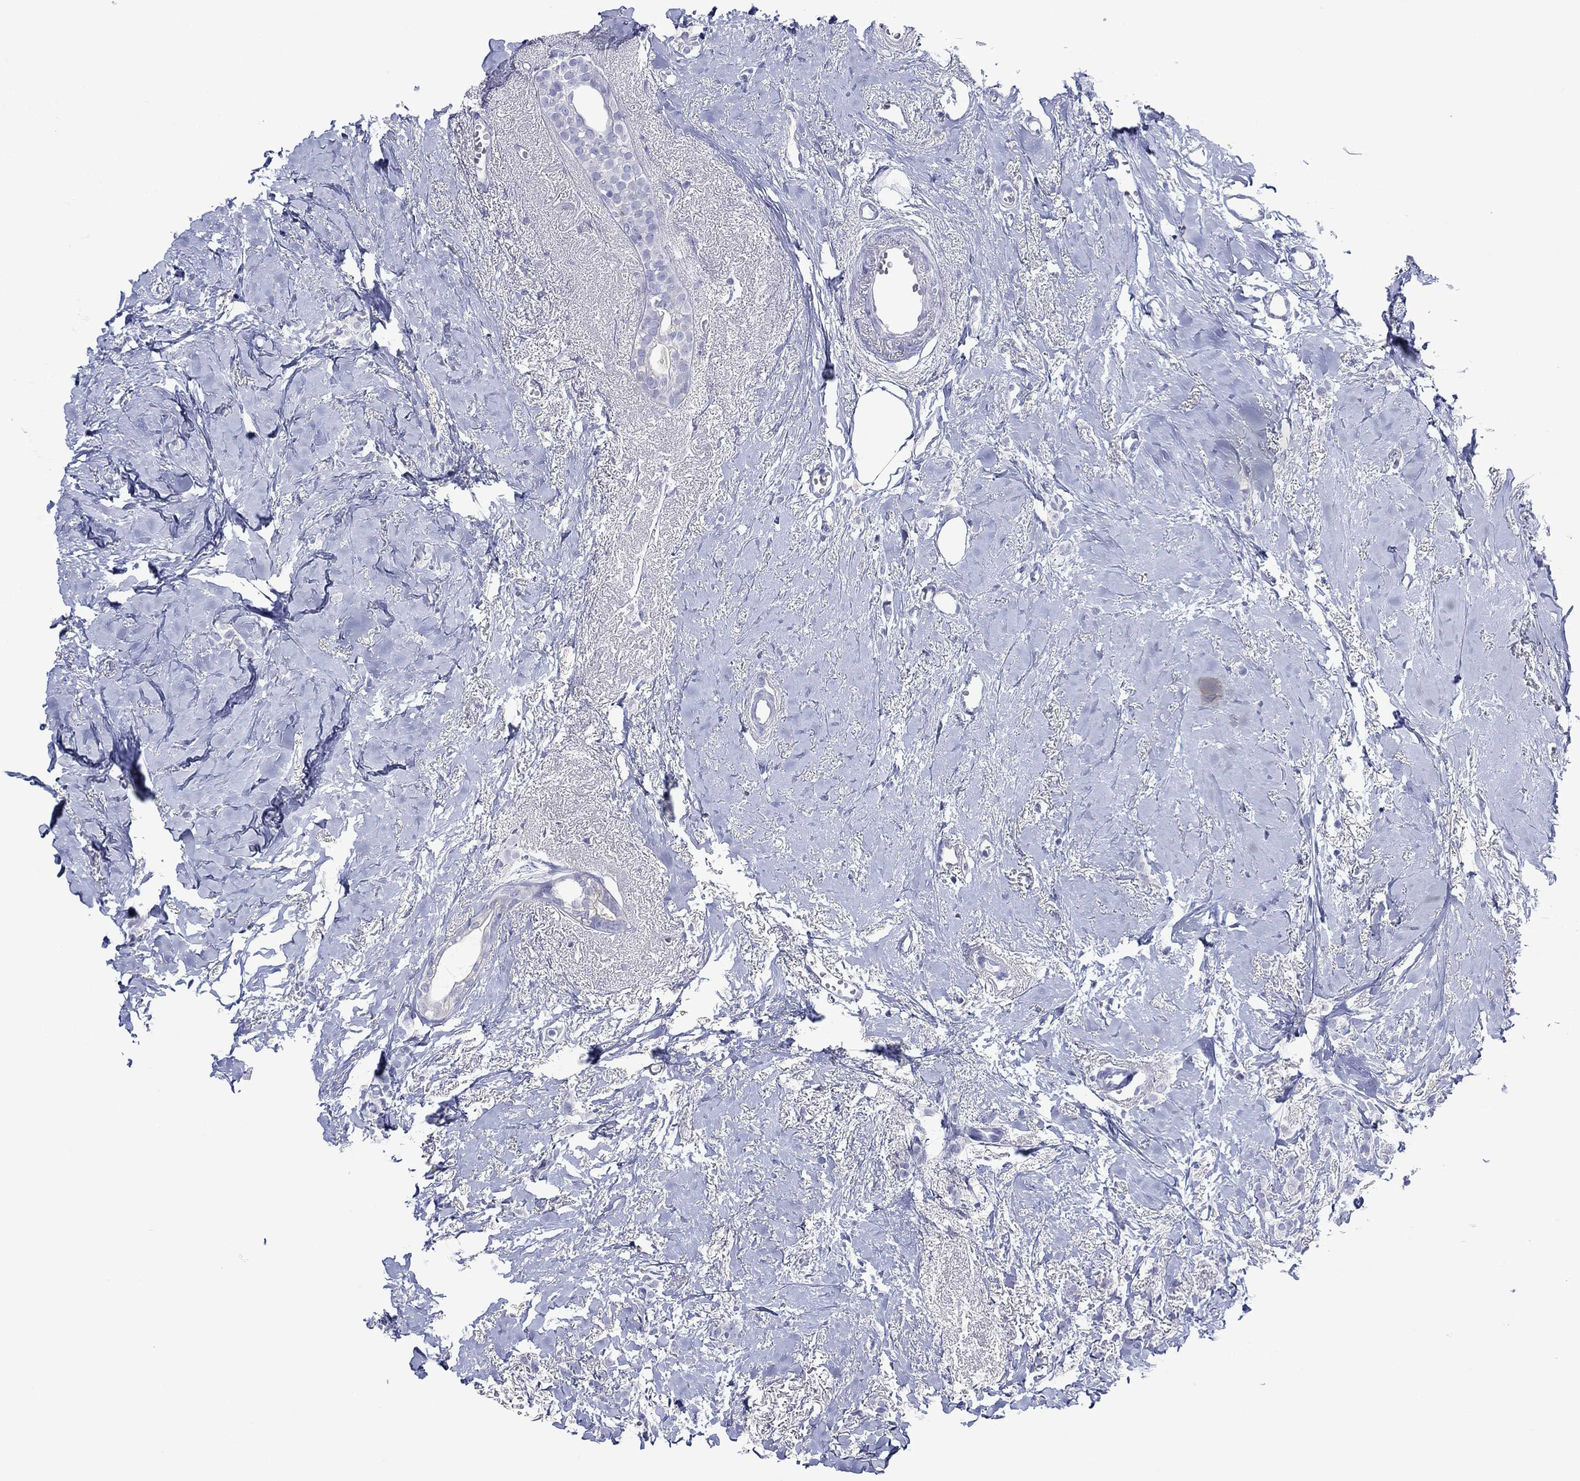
{"staining": {"intensity": "negative", "quantity": "none", "location": "none"}, "tissue": "breast cancer", "cell_type": "Tumor cells", "image_type": "cancer", "snomed": [{"axis": "morphology", "description": "Duct carcinoma"}, {"axis": "topography", "description": "Breast"}], "caption": "This histopathology image is of breast cancer (intraductal carcinoma) stained with immunohistochemistry to label a protein in brown with the nuclei are counter-stained blue. There is no positivity in tumor cells.", "gene": "MLANA", "patient": {"sex": "female", "age": 85}}